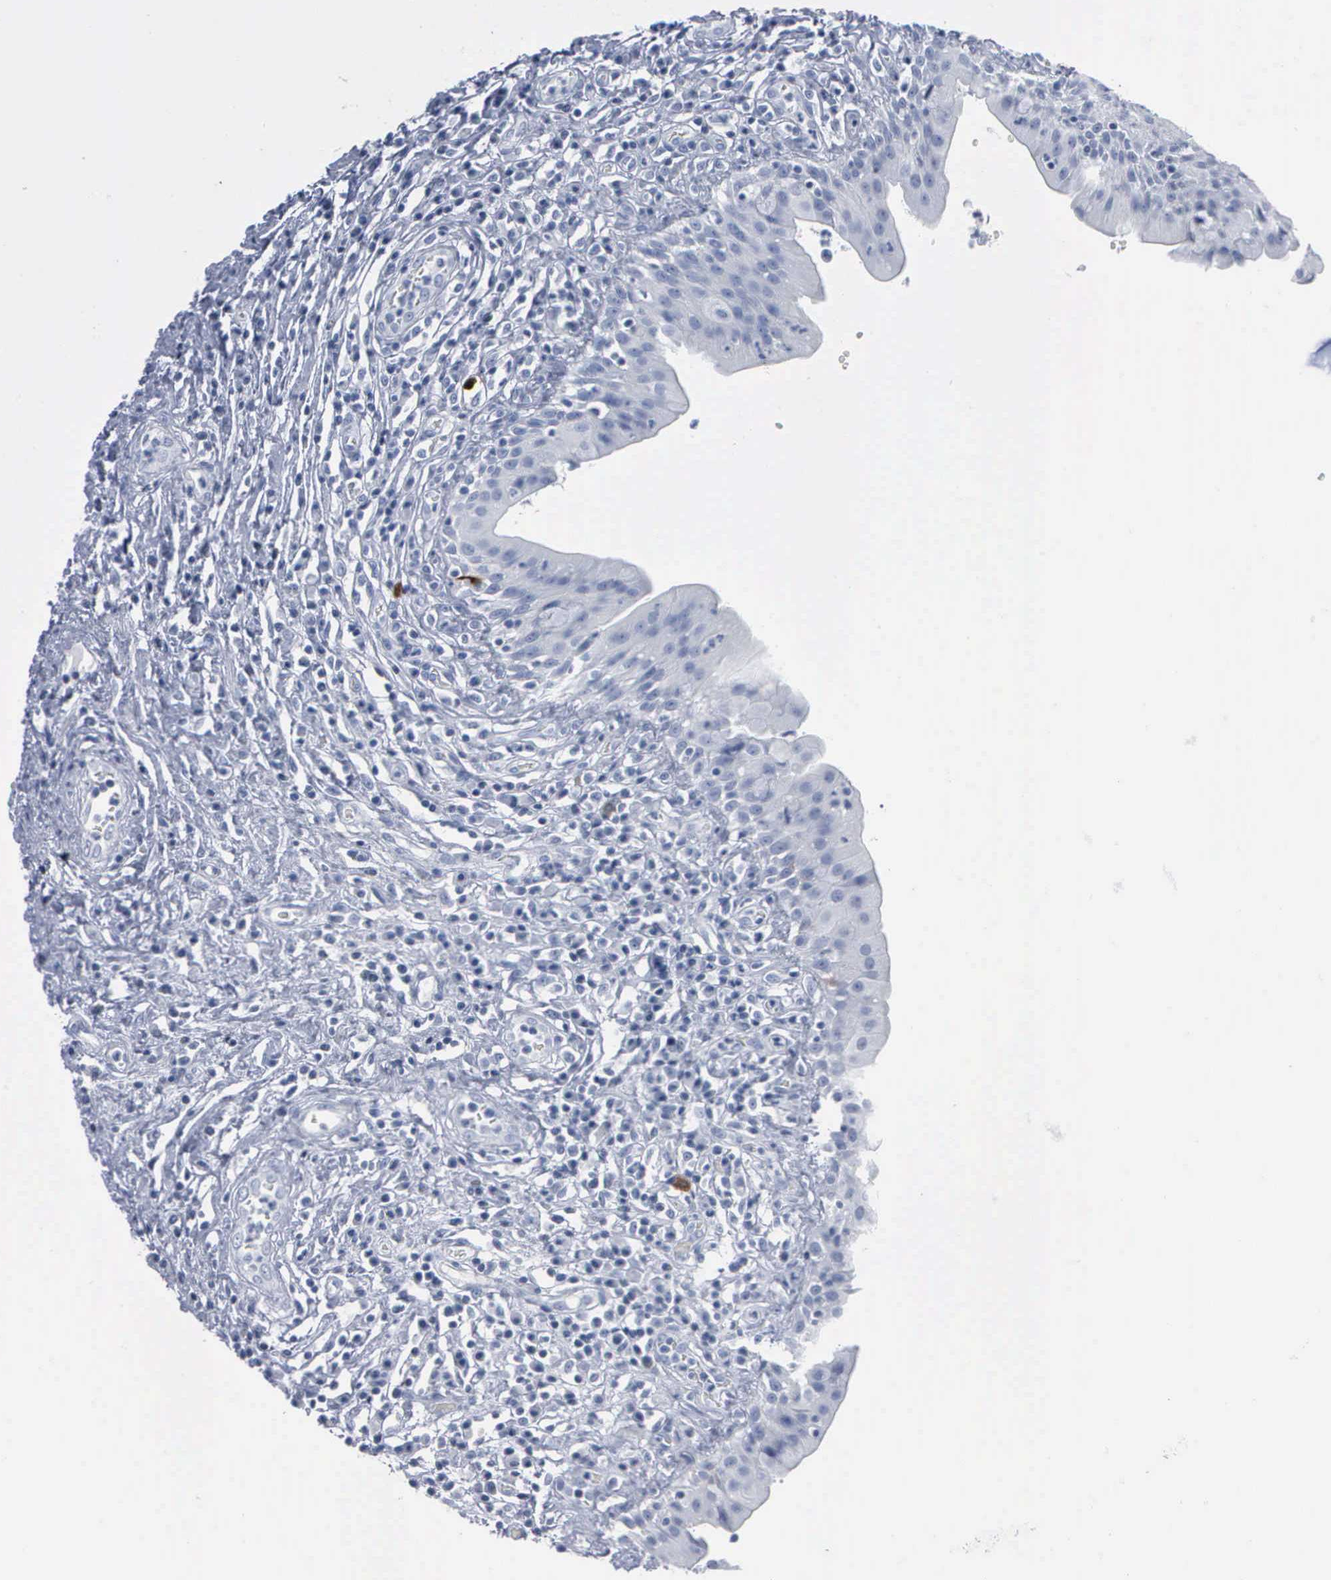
{"staining": {"intensity": "negative", "quantity": "none", "location": "none"}, "tissue": "urinary bladder", "cell_type": "Urothelial cells", "image_type": "normal", "snomed": [{"axis": "morphology", "description": "Normal tissue, NOS"}, {"axis": "topography", "description": "Urinary bladder"}], "caption": "This is a photomicrograph of IHC staining of unremarkable urinary bladder, which shows no staining in urothelial cells.", "gene": "CCNB1", "patient": {"sex": "female", "age": 85}}